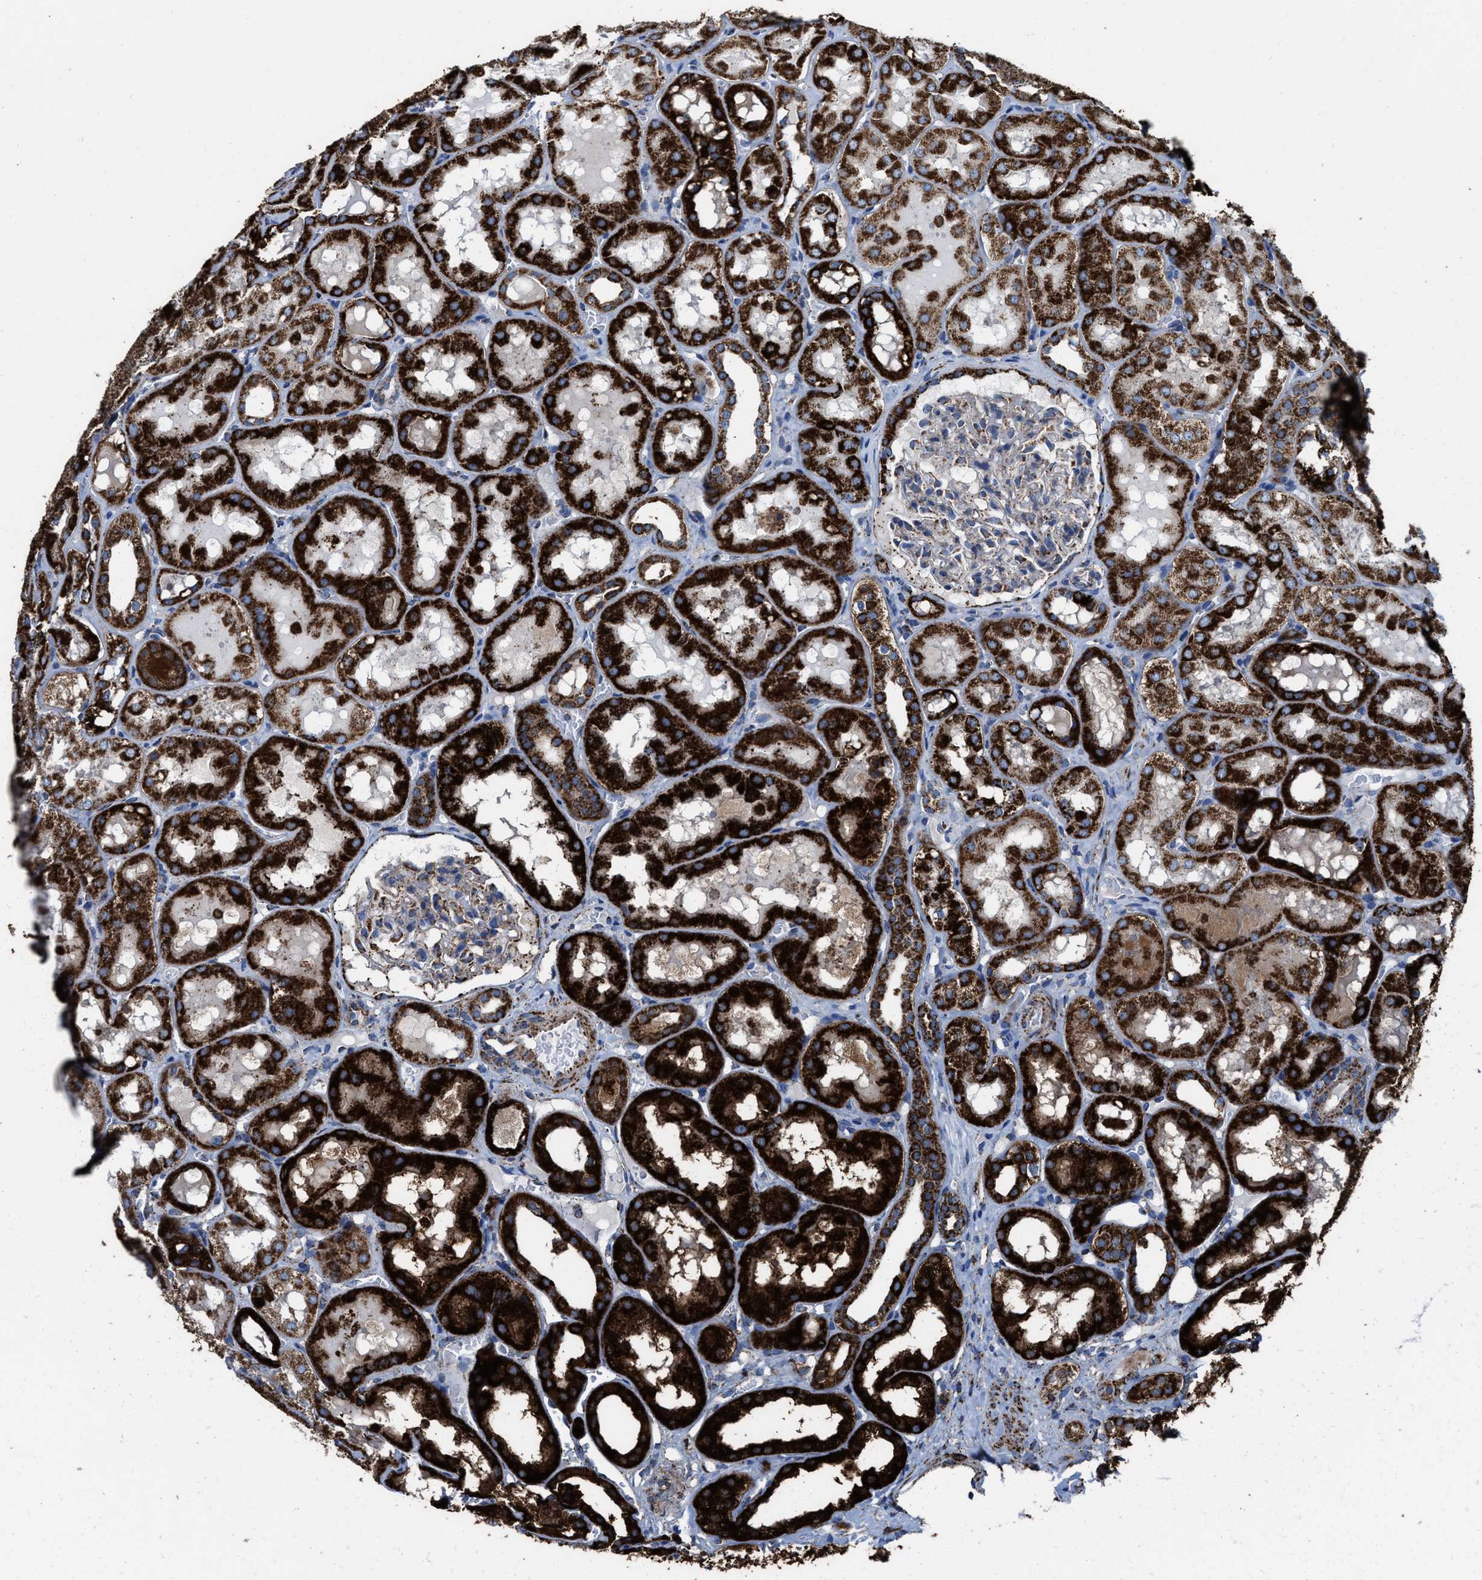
{"staining": {"intensity": "moderate", "quantity": "<25%", "location": "cytoplasmic/membranous"}, "tissue": "kidney", "cell_type": "Cells in glomeruli", "image_type": "normal", "snomed": [{"axis": "morphology", "description": "Normal tissue, NOS"}, {"axis": "topography", "description": "Kidney"}, {"axis": "topography", "description": "Urinary bladder"}], "caption": "IHC of unremarkable kidney demonstrates low levels of moderate cytoplasmic/membranous staining in about <25% of cells in glomeruli.", "gene": "ALDH1B1", "patient": {"sex": "male", "age": 16}}